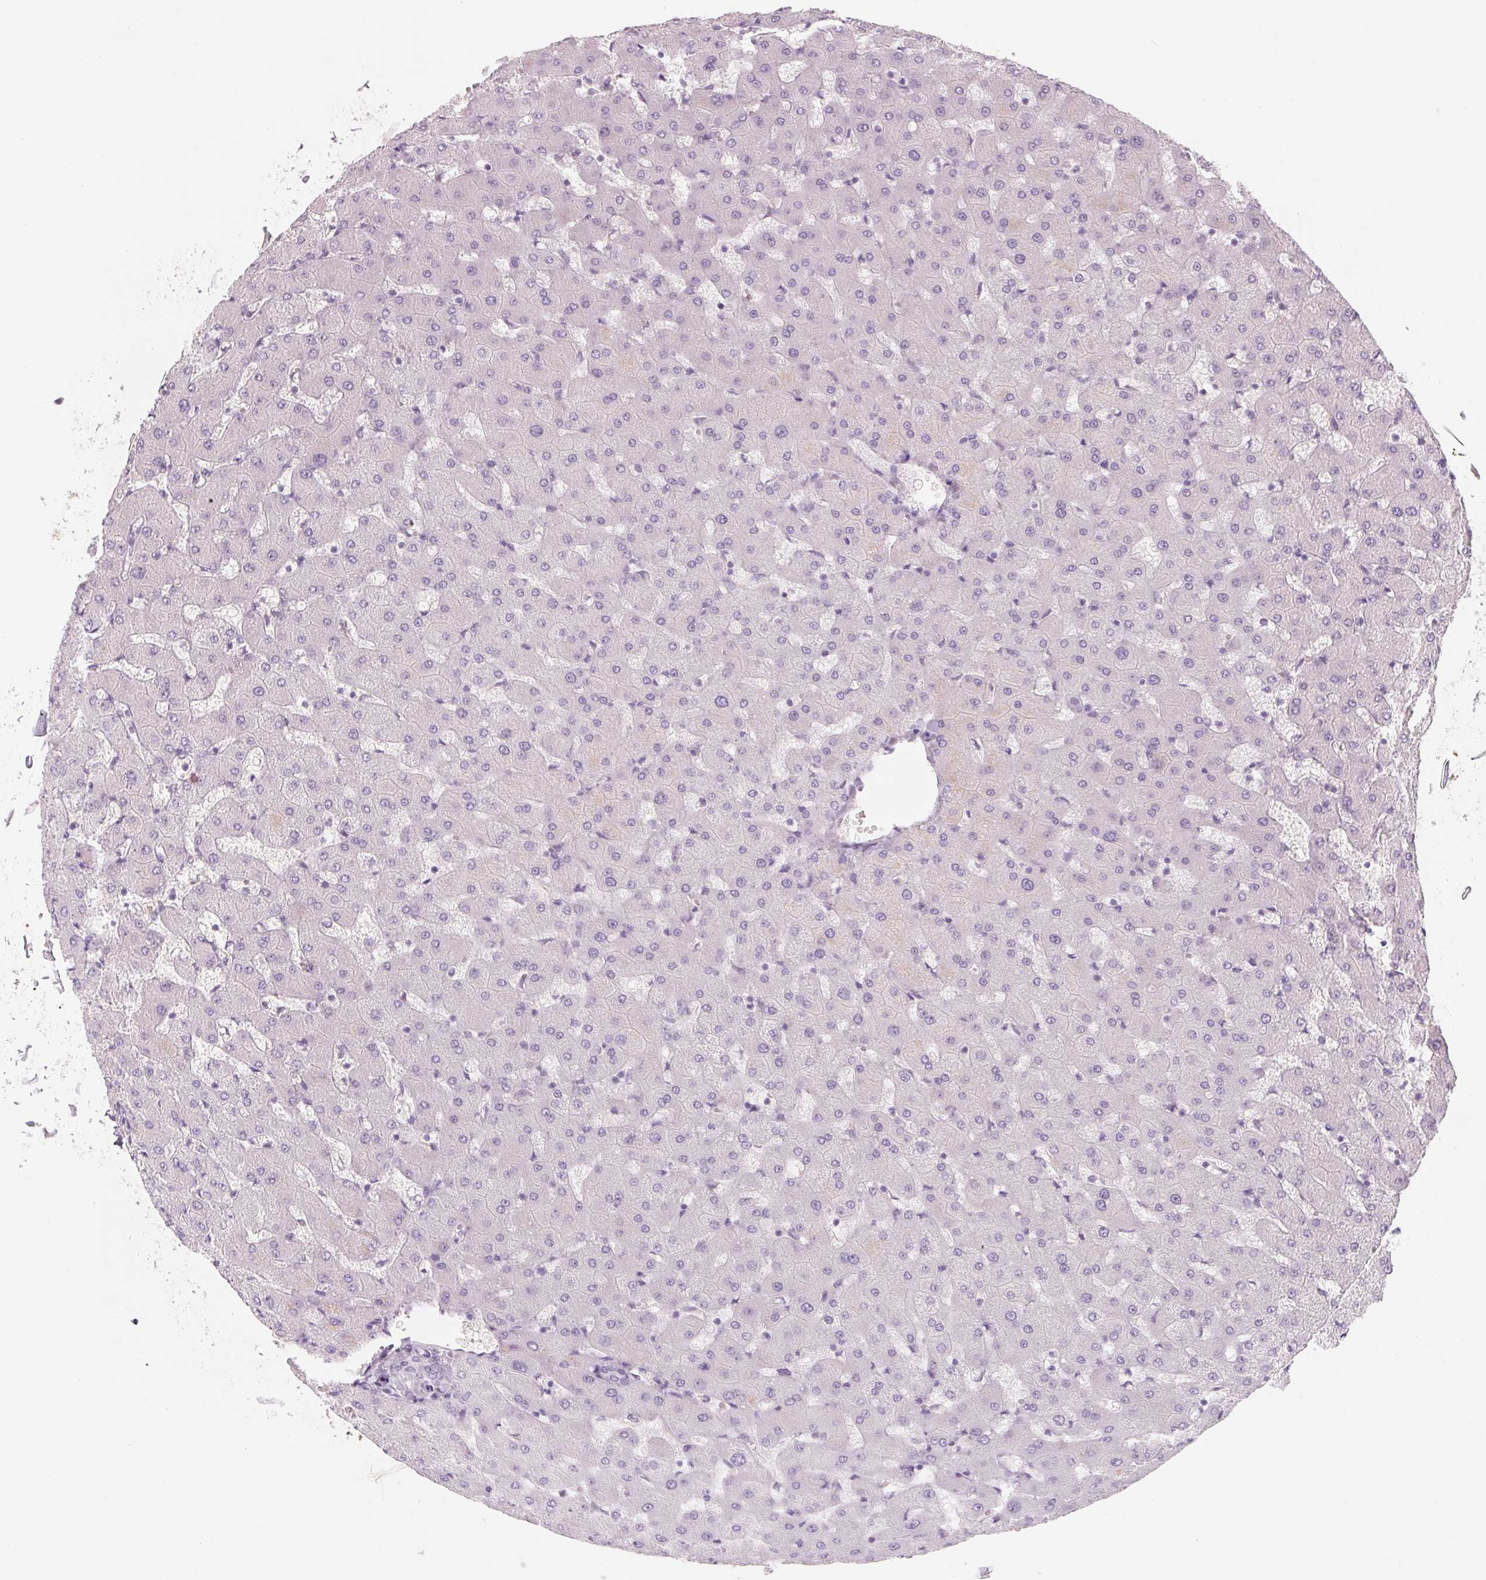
{"staining": {"intensity": "negative", "quantity": "none", "location": "none"}, "tissue": "liver", "cell_type": "Cholangiocytes", "image_type": "normal", "snomed": [{"axis": "morphology", "description": "Normal tissue, NOS"}, {"axis": "topography", "description": "Liver"}], "caption": "Protein analysis of benign liver displays no significant staining in cholangiocytes. The staining was performed using DAB (3,3'-diaminobenzidine) to visualize the protein expression in brown, while the nuclei were stained in blue with hematoxylin (Magnification: 20x).", "gene": "POU1F1", "patient": {"sex": "female", "age": 63}}